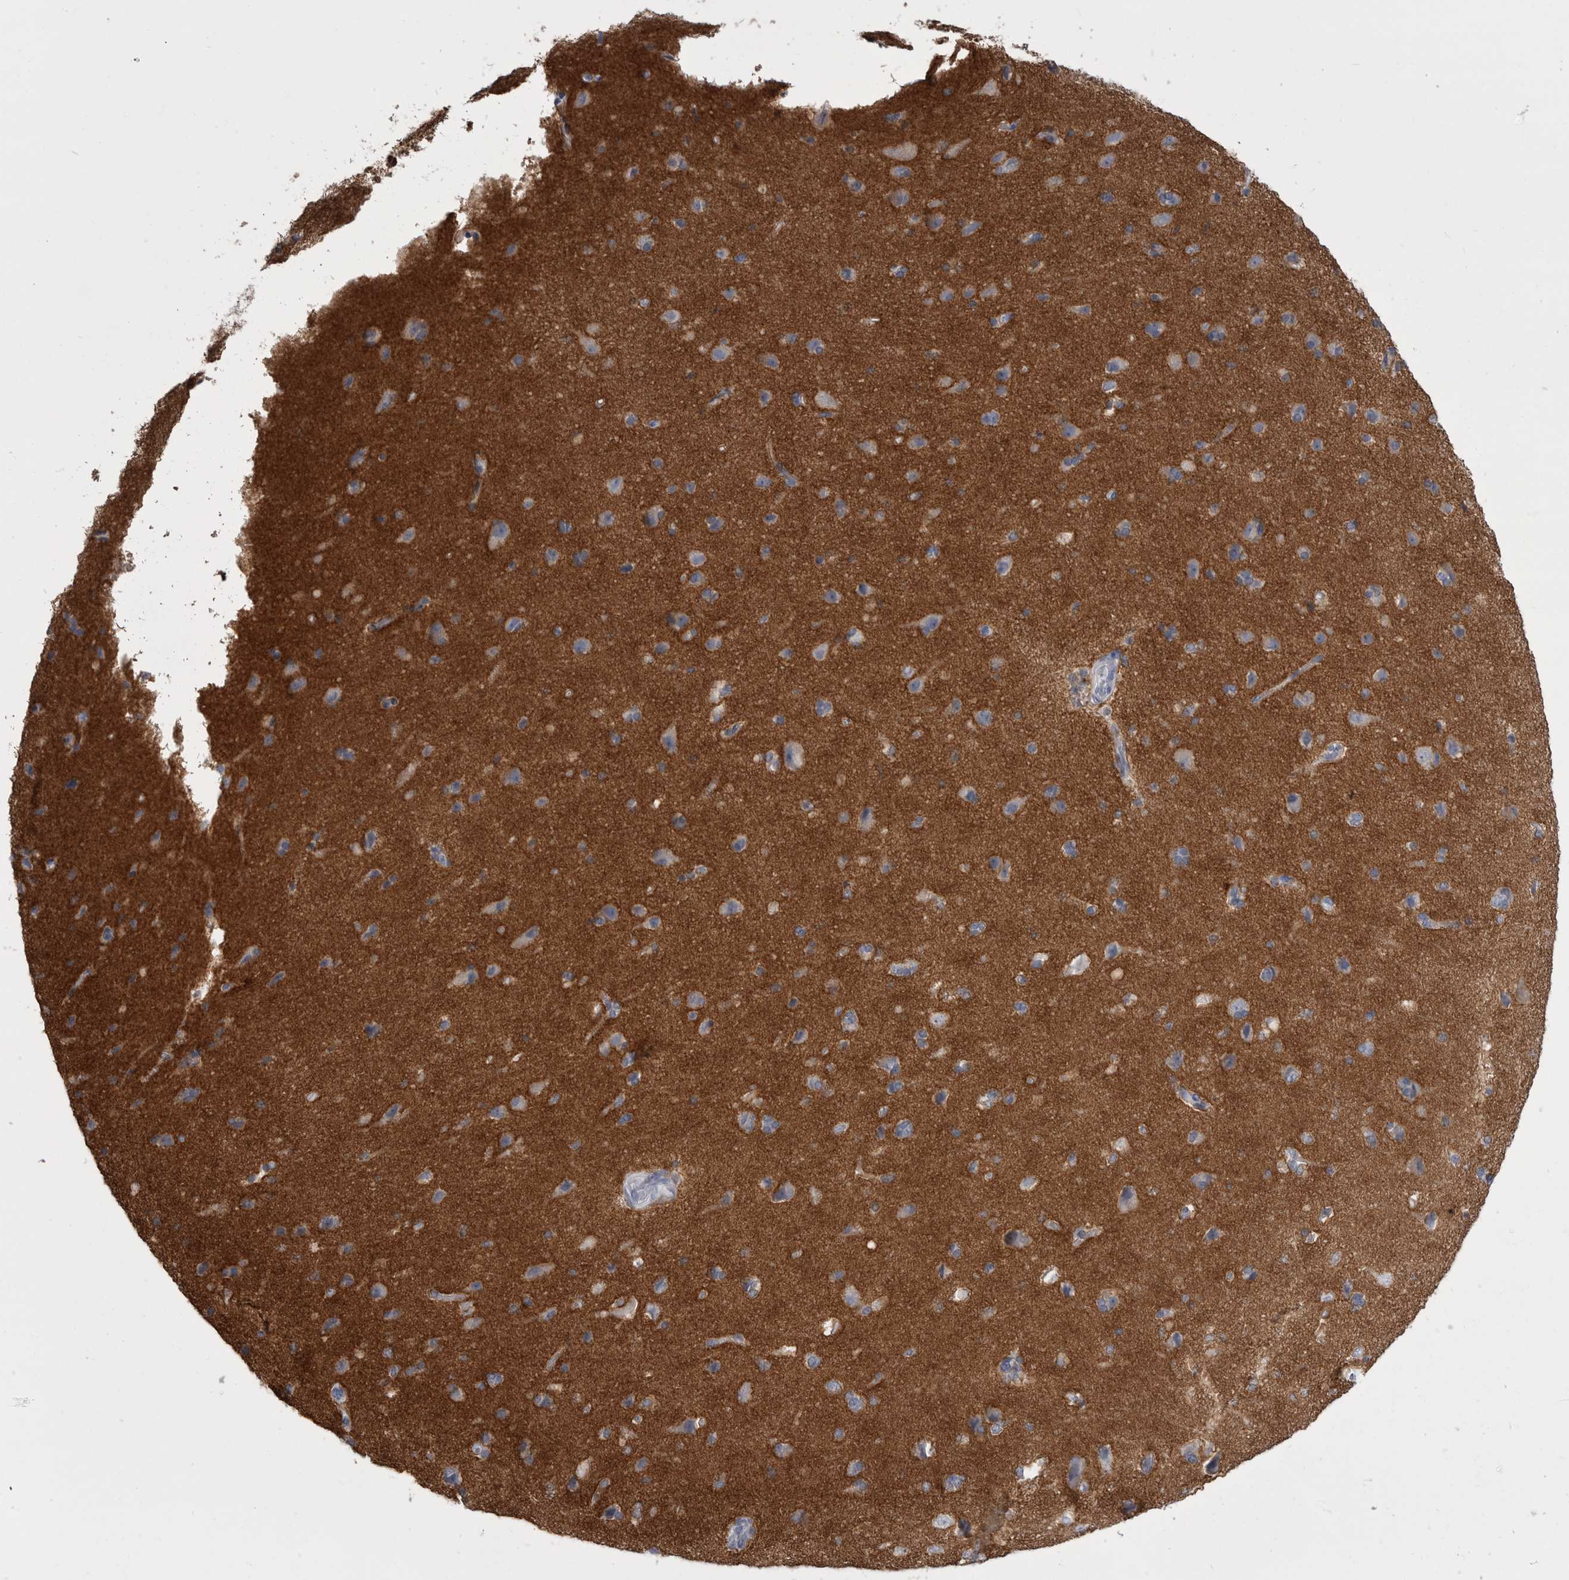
{"staining": {"intensity": "negative", "quantity": "none", "location": "none"}, "tissue": "cerebral cortex", "cell_type": "Endothelial cells", "image_type": "normal", "snomed": [{"axis": "morphology", "description": "Normal tissue, NOS"}, {"axis": "topography", "description": "Cerebral cortex"}], "caption": "IHC histopathology image of unremarkable human cerebral cortex stained for a protein (brown), which demonstrates no staining in endothelial cells.", "gene": "ANK2", "patient": {"sex": "male", "age": 62}}